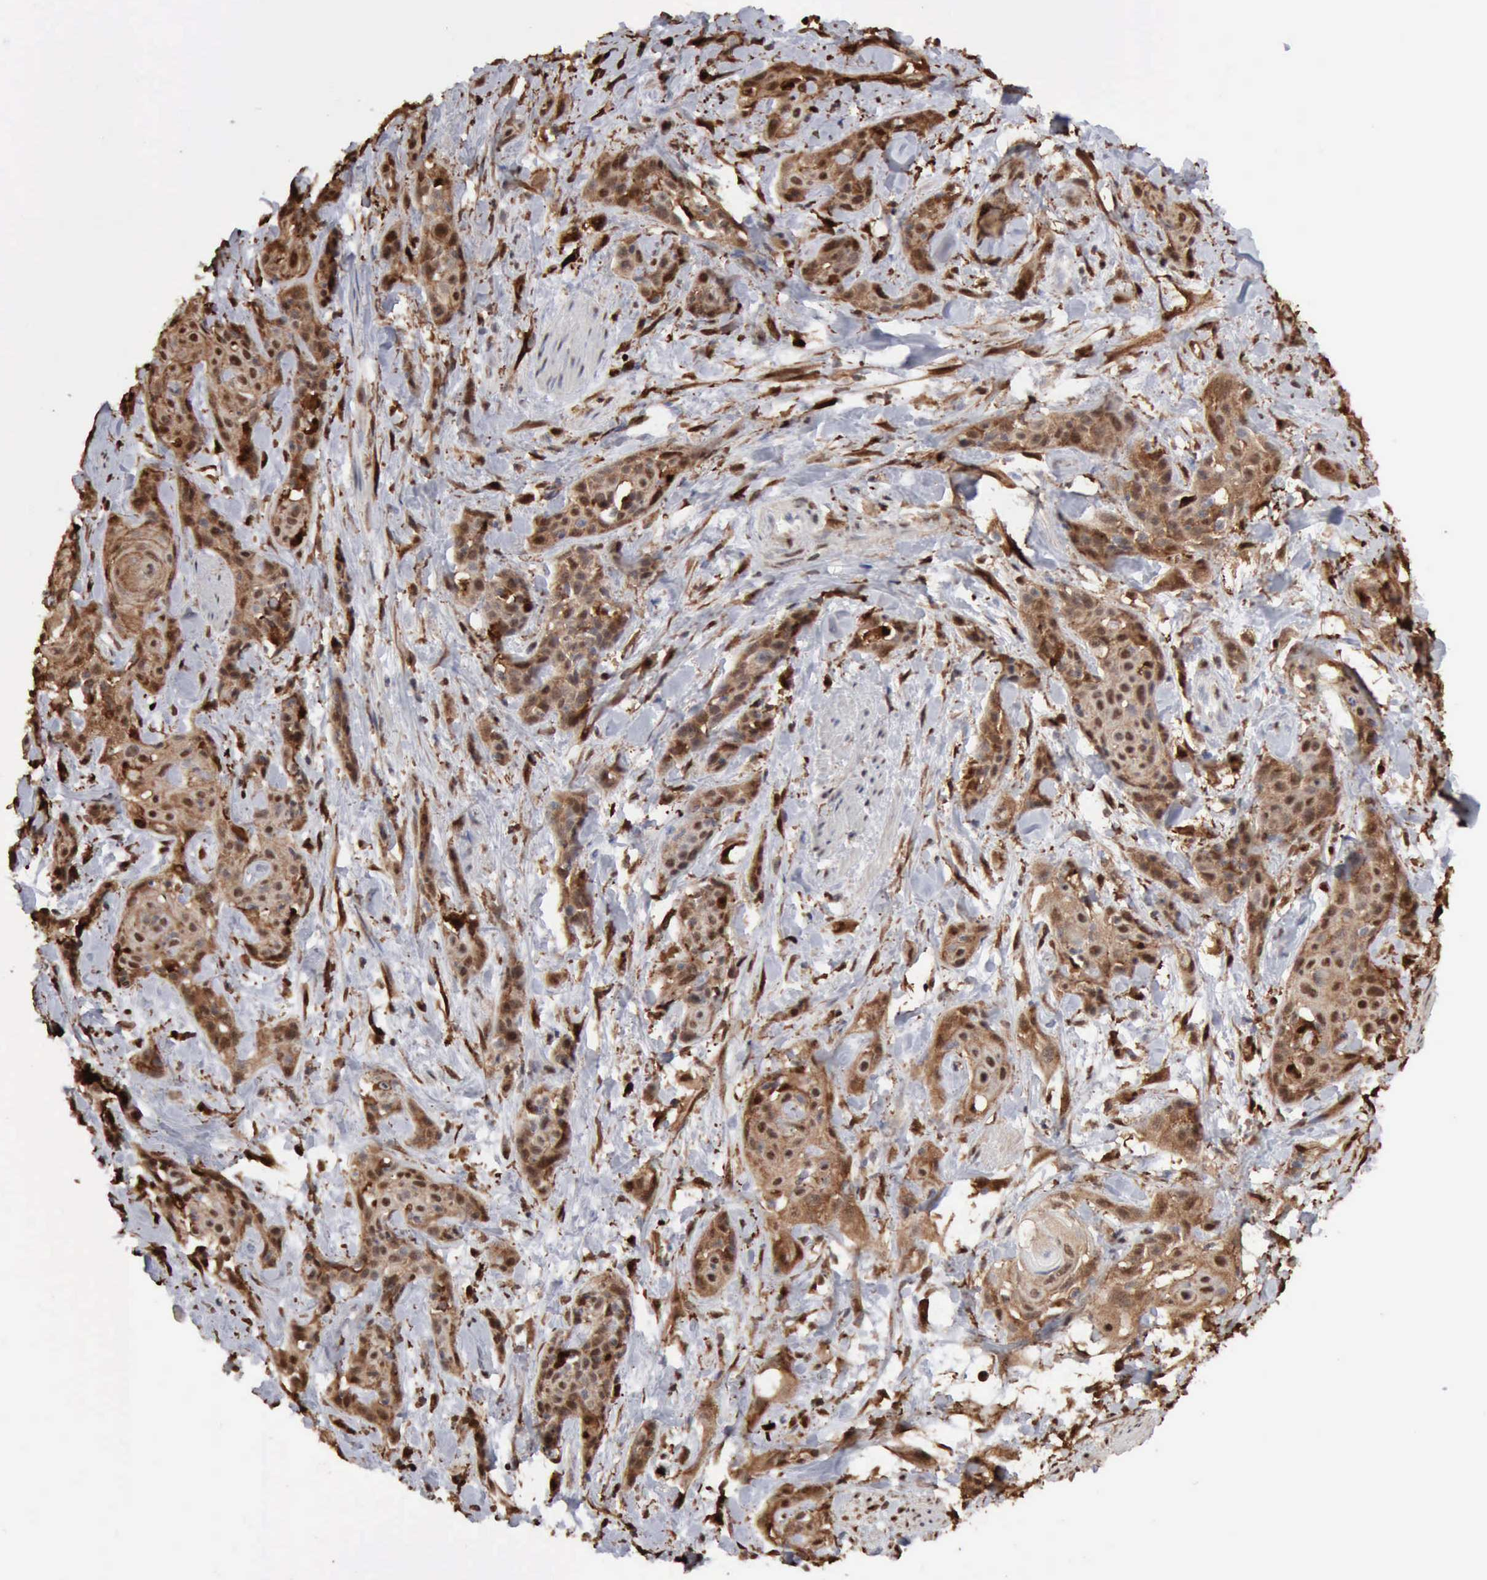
{"staining": {"intensity": "moderate", "quantity": "25%-75%", "location": "cytoplasmic/membranous,nuclear"}, "tissue": "skin cancer", "cell_type": "Tumor cells", "image_type": "cancer", "snomed": [{"axis": "morphology", "description": "Squamous cell carcinoma, NOS"}, {"axis": "topography", "description": "Skin"}, {"axis": "topography", "description": "Anal"}], "caption": "Tumor cells reveal moderate cytoplasmic/membranous and nuclear staining in about 25%-75% of cells in skin squamous cell carcinoma.", "gene": "STAT1", "patient": {"sex": "male", "age": 64}}